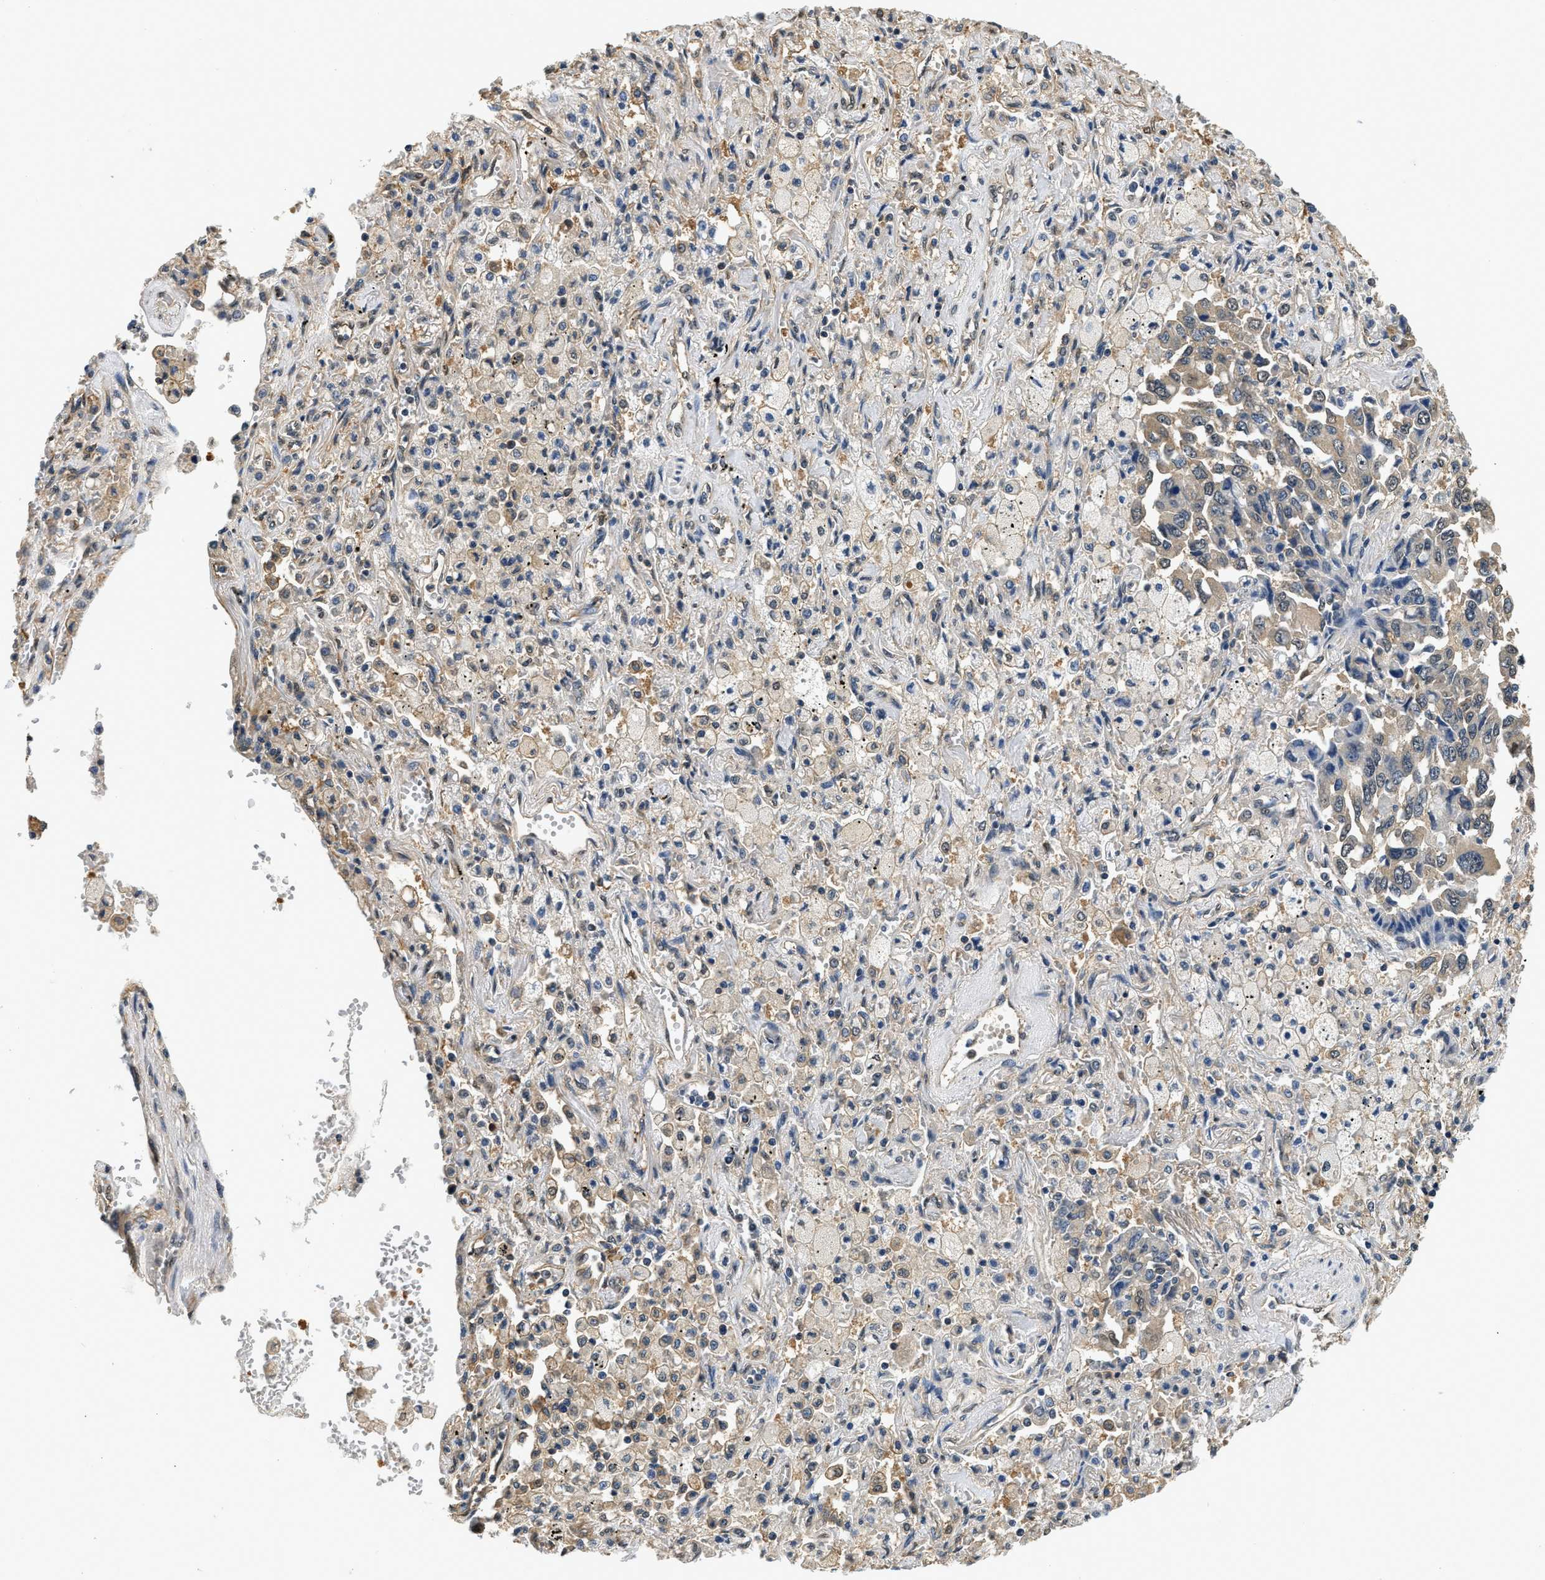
{"staining": {"intensity": "moderate", "quantity": ">75%", "location": "cytoplasmic/membranous,nuclear"}, "tissue": "lung cancer", "cell_type": "Tumor cells", "image_type": "cancer", "snomed": [{"axis": "morphology", "description": "Adenocarcinoma, NOS"}, {"axis": "topography", "description": "Lung"}], "caption": "This micrograph exhibits immunohistochemistry (IHC) staining of human lung adenocarcinoma, with medium moderate cytoplasmic/membranous and nuclear positivity in about >75% of tumor cells.", "gene": "BCL7C", "patient": {"sex": "female", "age": 65}}